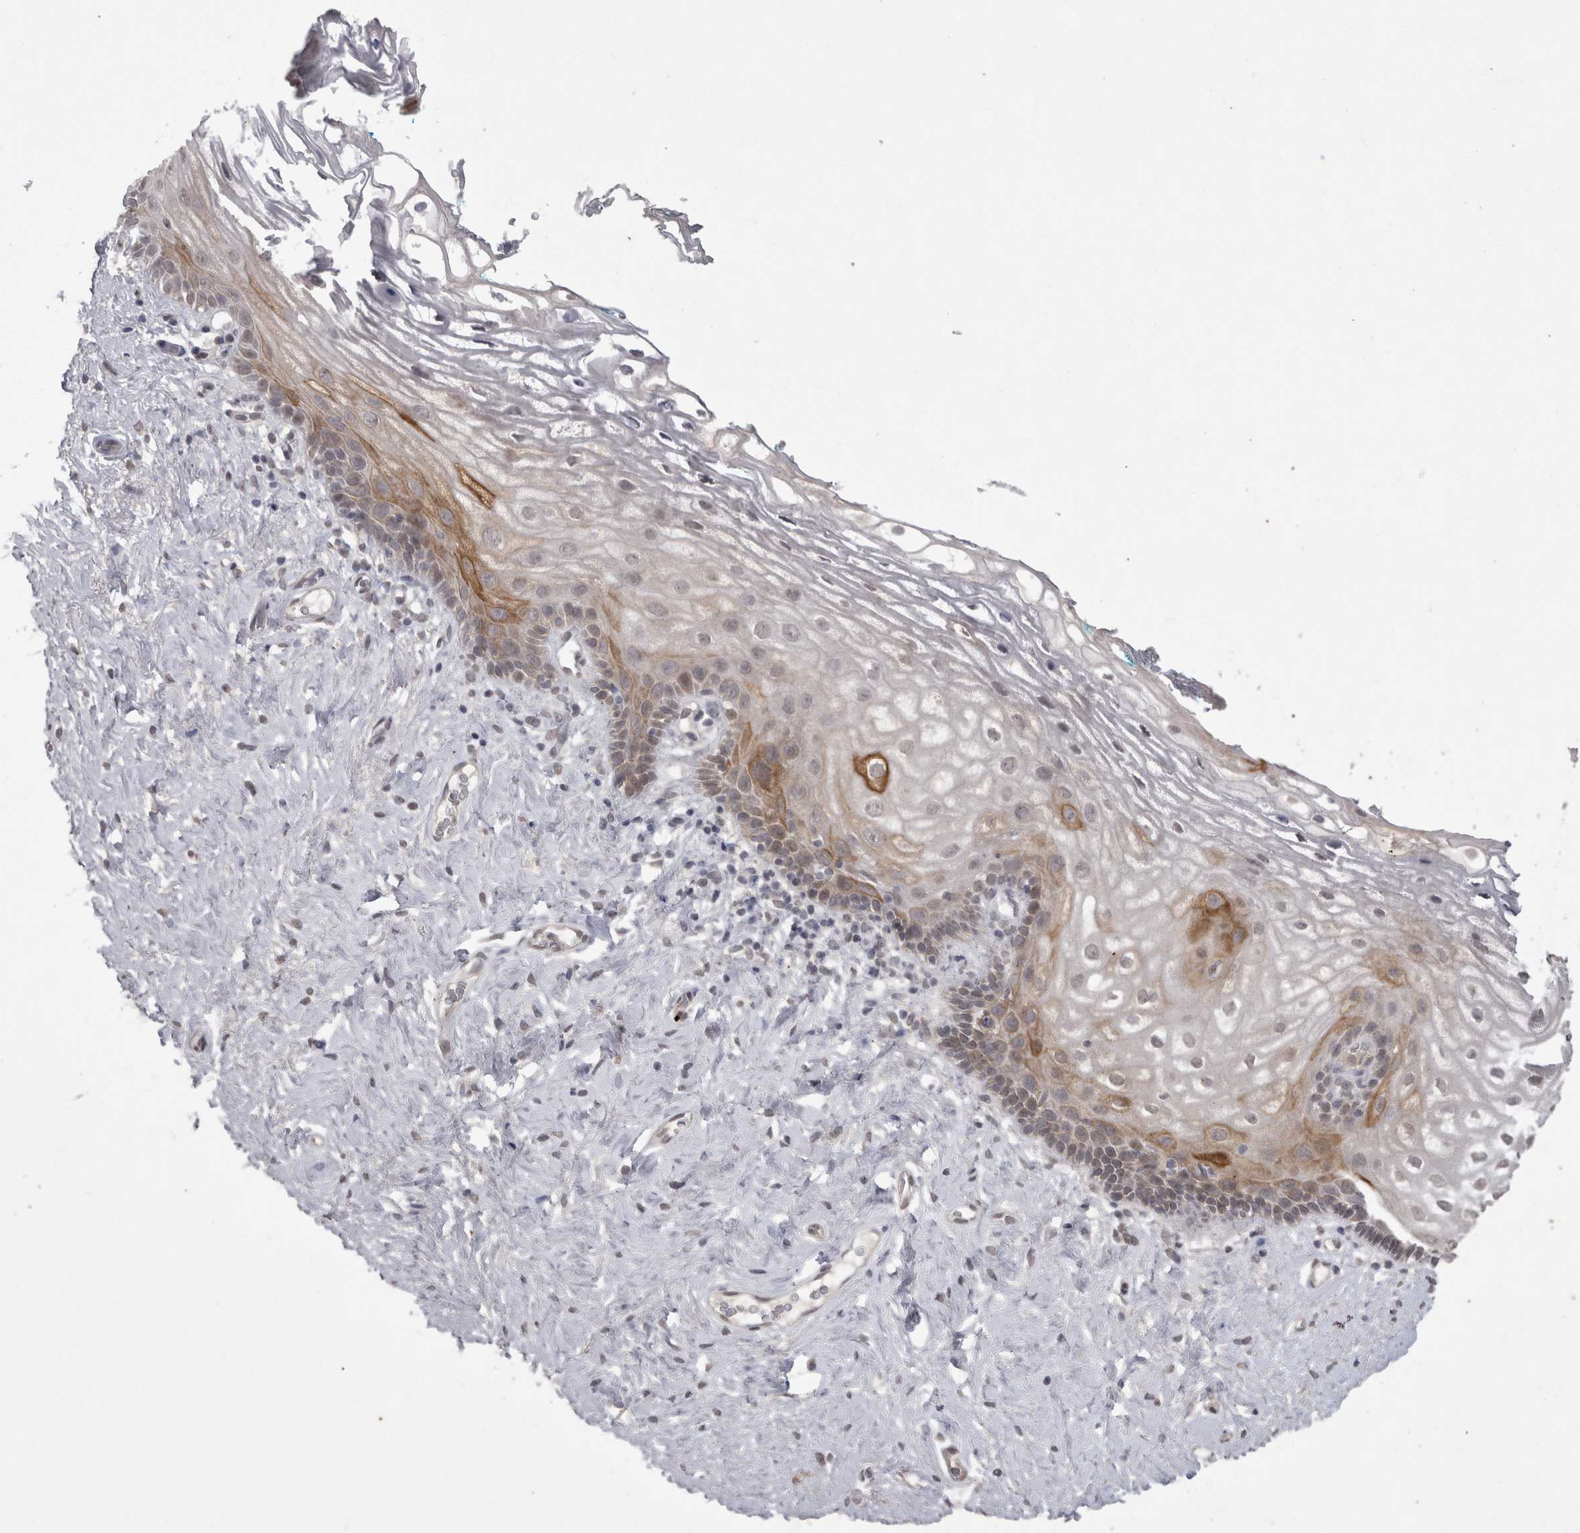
{"staining": {"intensity": "moderate", "quantity": "<25%", "location": "cytoplasmic/membranous"}, "tissue": "vagina", "cell_type": "Squamous epithelial cells", "image_type": "normal", "snomed": [{"axis": "morphology", "description": "Normal tissue, NOS"}, {"axis": "morphology", "description": "Adenocarcinoma, NOS"}, {"axis": "topography", "description": "Rectum"}, {"axis": "topography", "description": "Vagina"}], "caption": "Immunohistochemistry (IHC) histopathology image of unremarkable human vagina stained for a protein (brown), which reveals low levels of moderate cytoplasmic/membranous expression in about <25% of squamous epithelial cells.", "gene": "DDX4", "patient": {"sex": "female", "age": 71}}